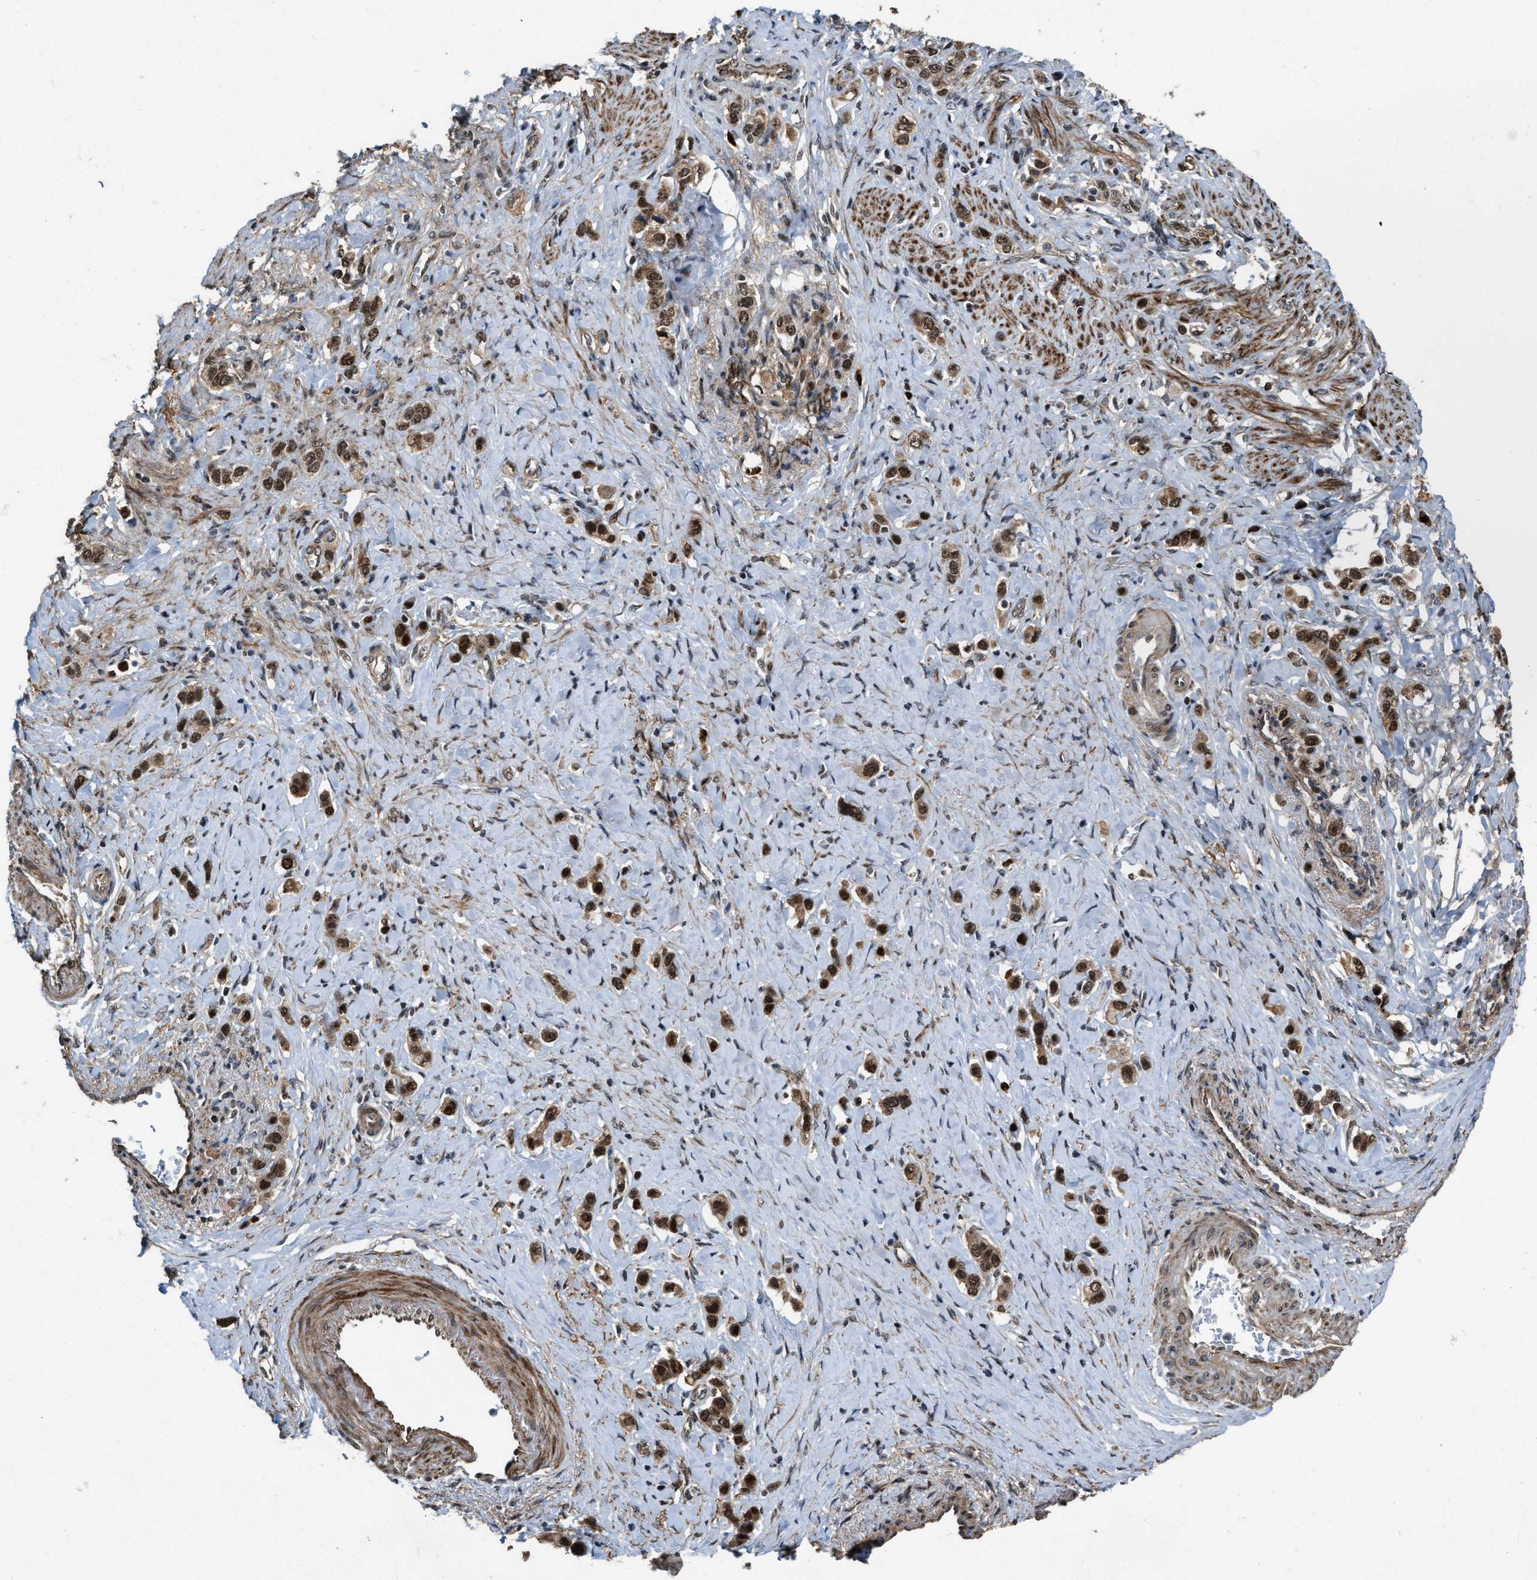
{"staining": {"intensity": "strong", "quantity": ">75%", "location": "cytoplasmic/membranous,nuclear"}, "tissue": "stomach cancer", "cell_type": "Tumor cells", "image_type": "cancer", "snomed": [{"axis": "morphology", "description": "Adenocarcinoma, NOS"}, {"axis": "topography", "description": "Stomach"}], "caption": "A brown stain highlights strong cytoplasmic/membranous and nuclear staining of a protein in adenocarcinoma (stomach) tumor cells.", "gene": "ZNF250", "patient": {"sex": "female", "age": 65}}